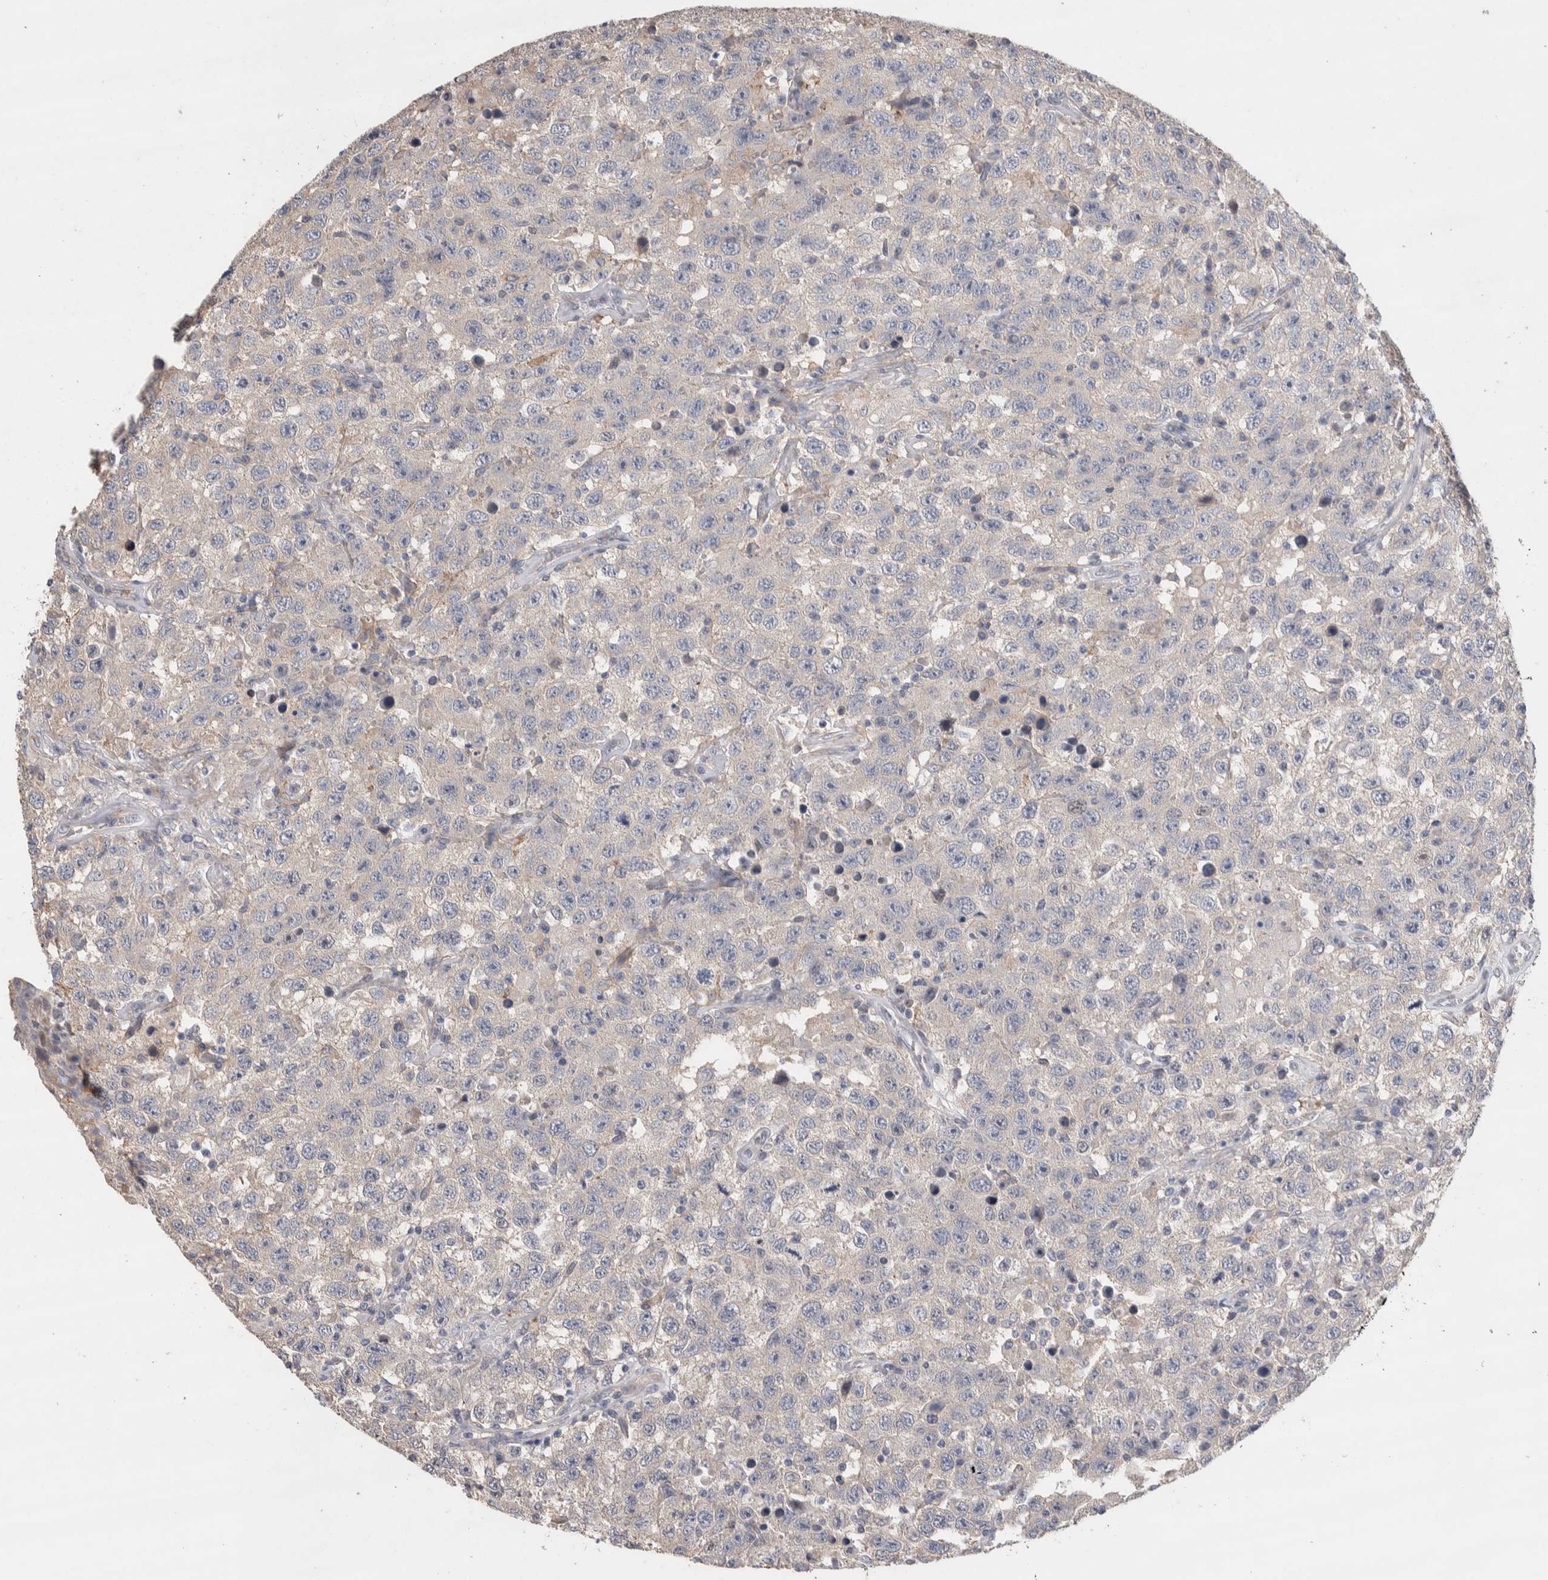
{"staining": {"intensity": "negative", "quantity": "none", "location": "none"}, "tissue": "testis cancer", "cell_type": "Tumor cells", "image_type": "cancer", "snomed": [{"axis": "morphology", "description": "Seminoma, NOS"}, {"axis": "topography", "description": "Testis"}], "caption": "The micrograph displays no significant staining in tumor cells of seminoma (testis). The staining was performed using DAB (3,3'-diaminobenzidine) to visualize the protein expression in brown, while the nuclei were stained in blue with hematoxylin (Magnification: 20x).", "gene": "GCNA", "patient": {"sex": "male", "age": 41}}